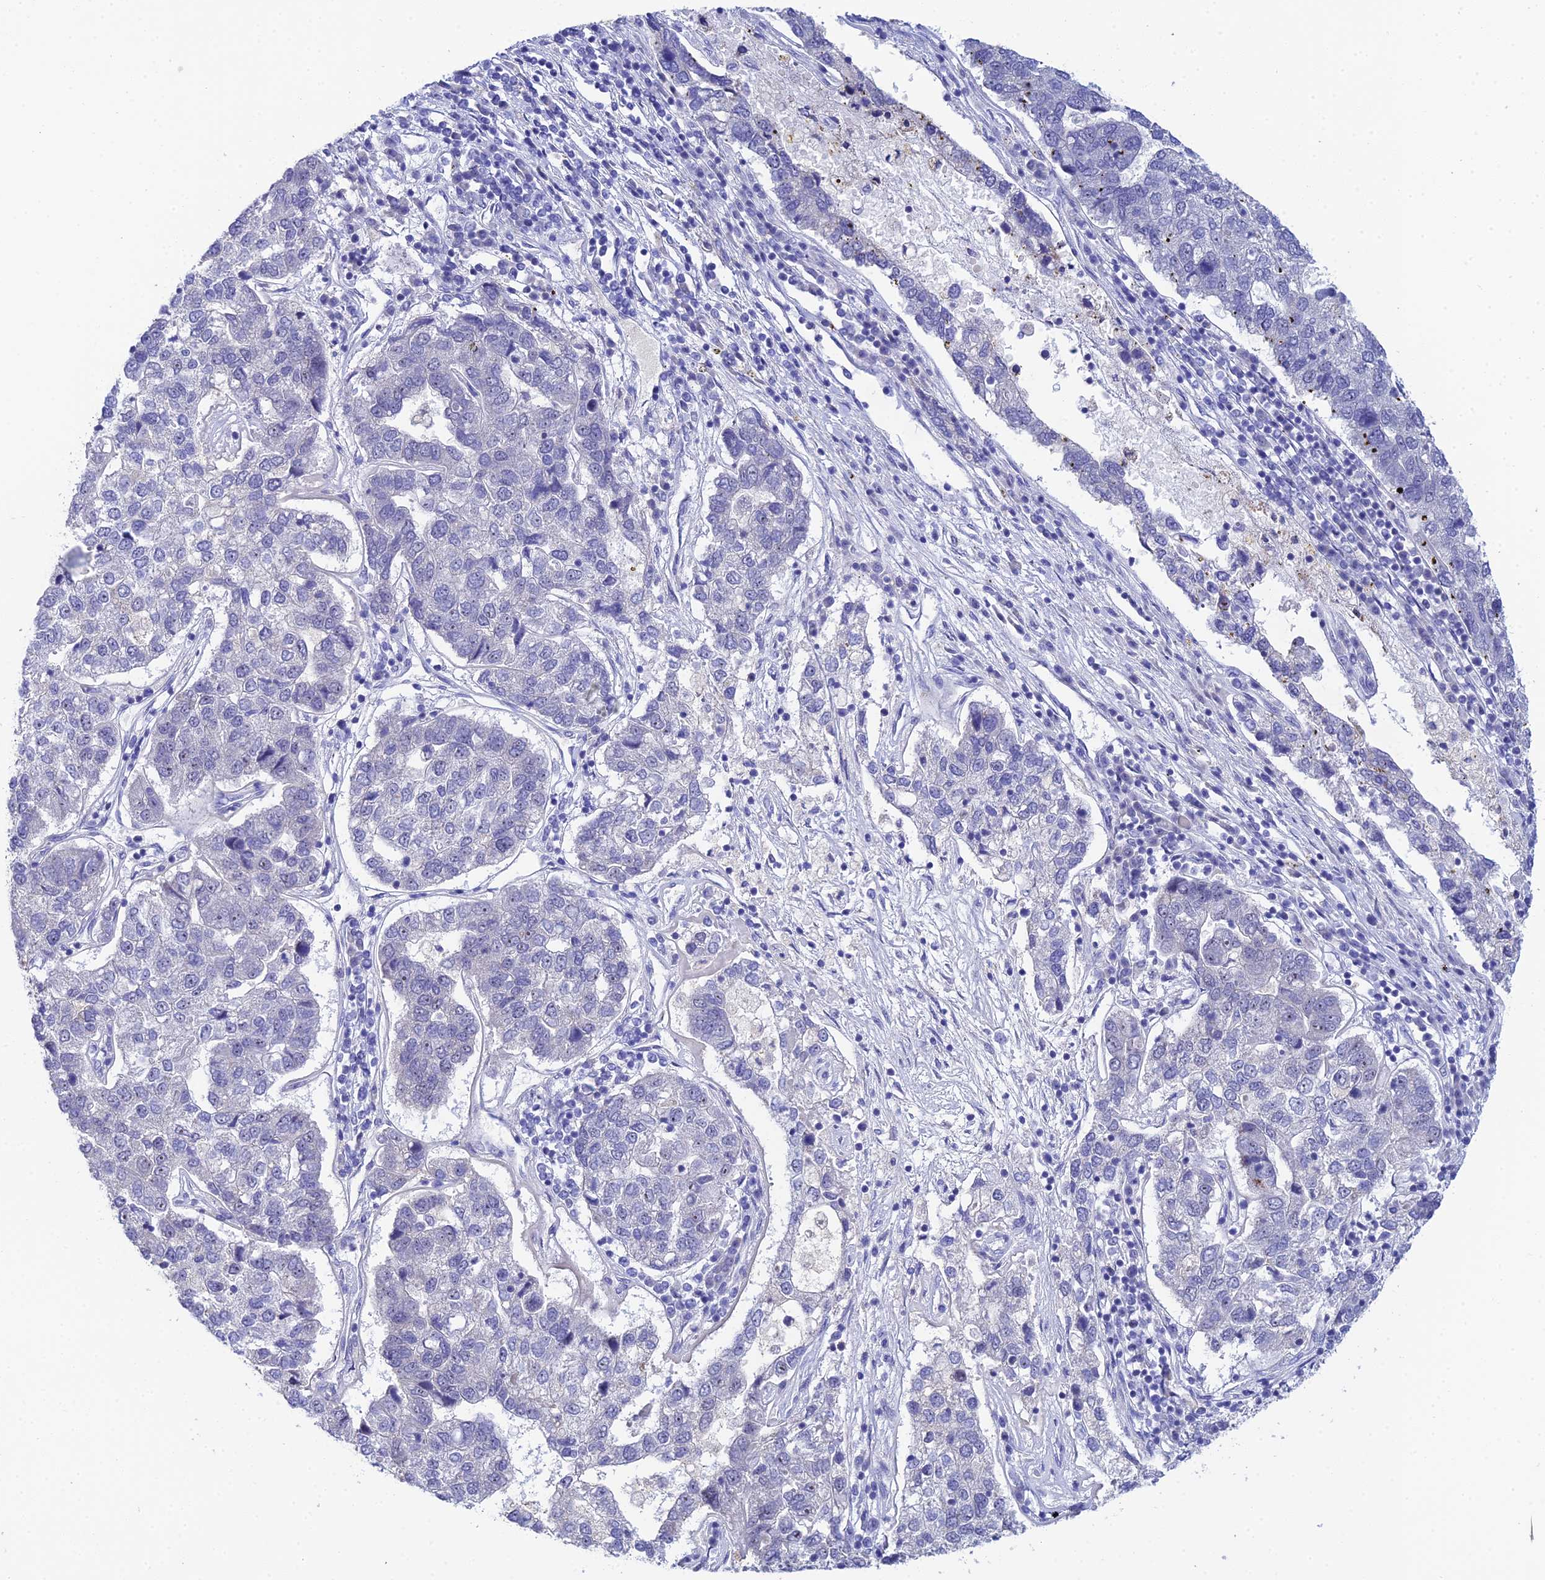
{"staining": {"intensity": "negative", "quantity": "none", "location": "none"}, "tissue": "pancreatic cancer", "cell_type": "Tumor cells", "image_type": "cancer", "snomed": [{"axis": "morphology", "description": "Adenocarcinoma, NOS"}, {"axis": "topography", "description": "Pancreas"}], "caption": "Immunohistochemistry image of neoplastic tissue: human pancreatic adenocarcinoma stained with DAB reveals no significant protein staining in tumor cells.", "gene": "PLPP4", "patient": {"sex": "female", "age": 61}}